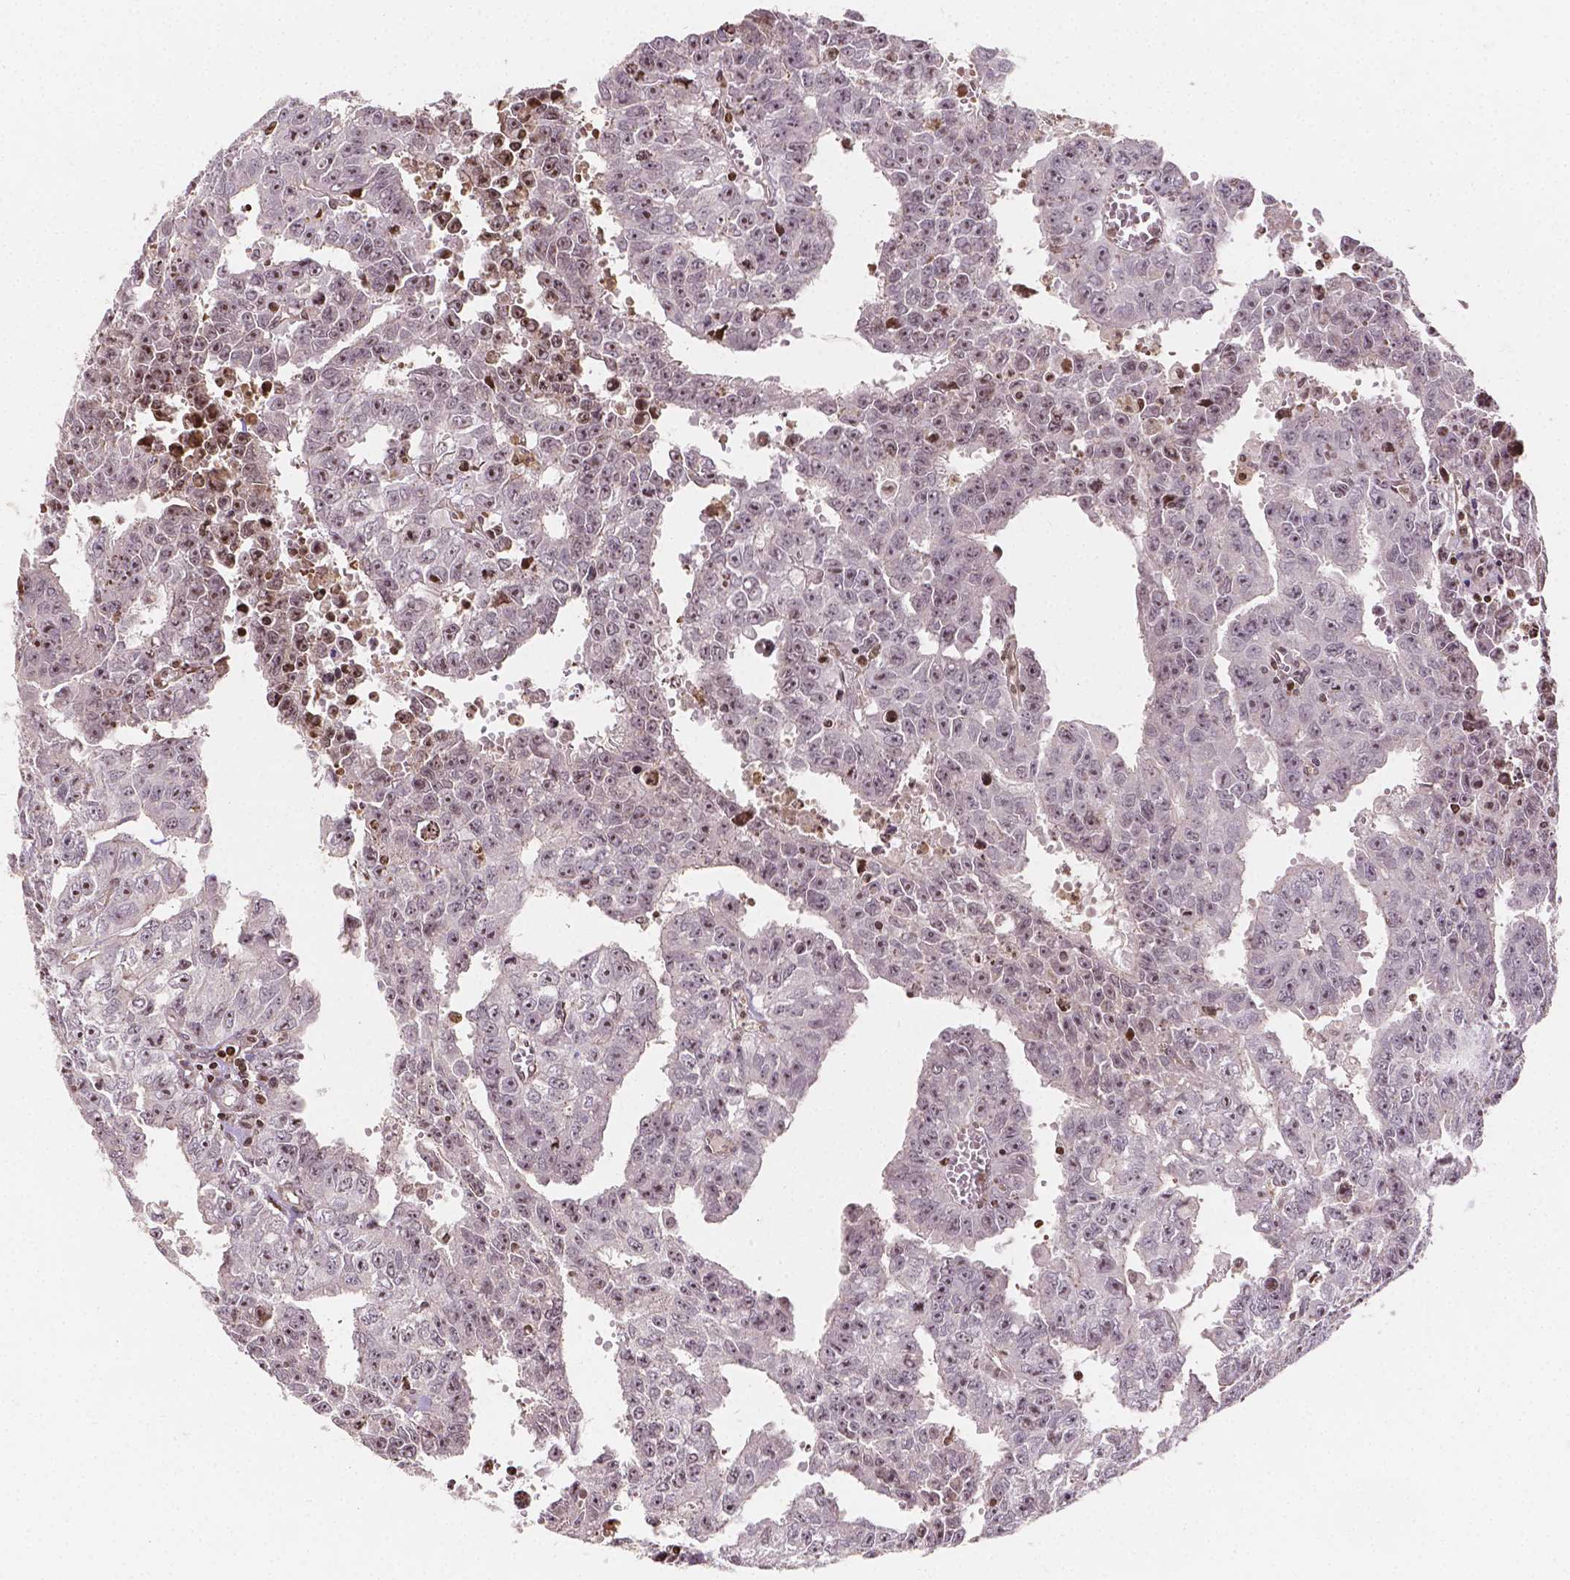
{"staining": {"intensity": "weak", "quantity": "<25%", "location": "nuclear"}, "tissue": "testis cancer", "cell_type": "Tumor cells", "image_type": "cancer", "snomed": [{"axis": "morphology", "description": "Carcinoma, Embryonal, NOS"}, {"axis": "morphology", "description": "Teratoma, malignant, NOS"}, {"axis": "topography", "description": "Testis"}], "caption": "There is no significant positivity in tumor cells of testis cancer (malignant teratoma).", "gene": "PTPN18", "patient": {"sex": "male", "age": 24}}